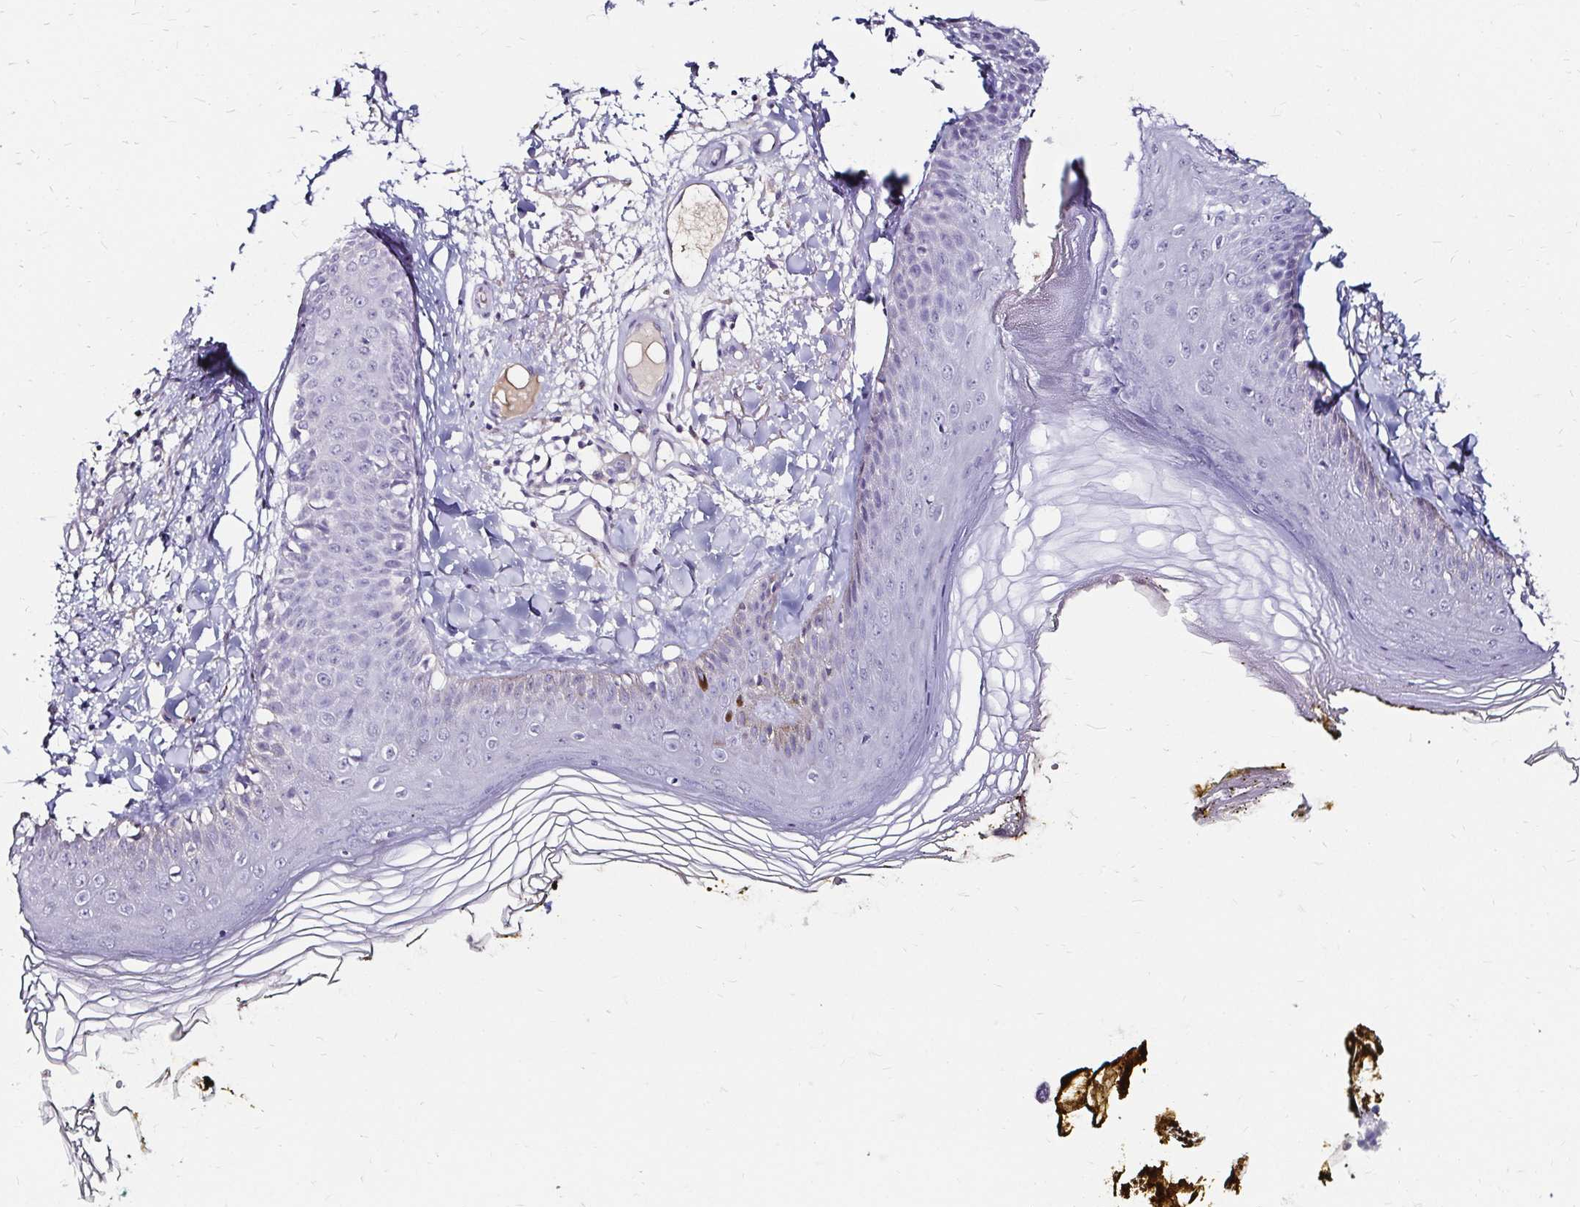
{"staining": {"intensity": "negative", "quantity": "none", "location": "none"}, "tissue": "skin", "cell_type": "Fibroblasts", "image_type": "normal", "snomed": [{"axis": "morphology", "description": "Normal tissue, NOS"}, {"axis": "topography", "description": "Skin"}], "caption": "This image is of normal skin stained with IHC to label a protein in brown with the nuclei are counter-stained blue. There is no staining in fibroblasts. (DAB immunohistochemistry (IHC) visualized using brightfield microscopy, high magnification).", "gene": "SCG3", "patient": {"sex": "male", "age": 76}}